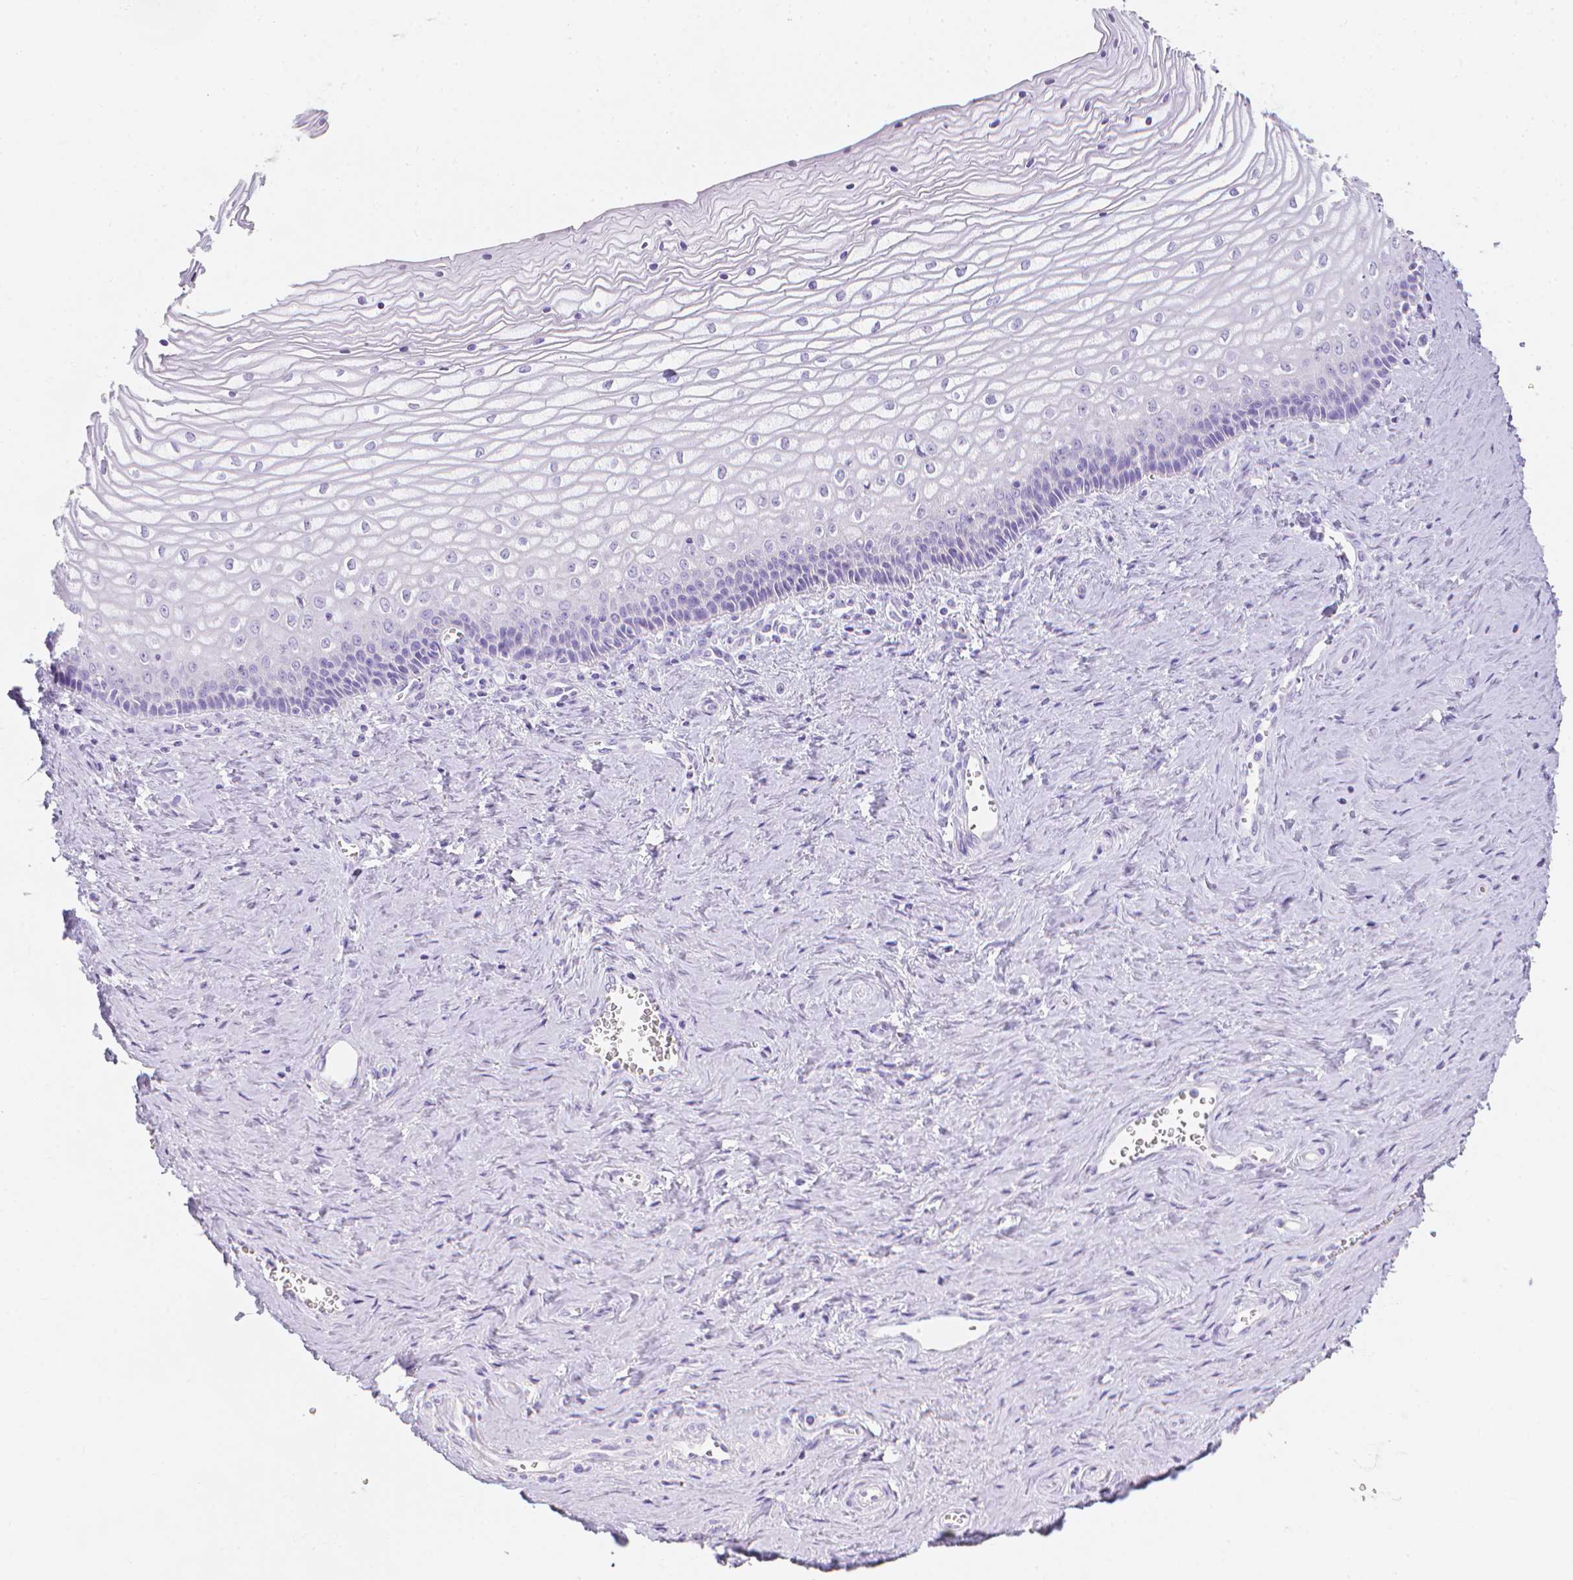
{"staining": {"intensity": "negative", "quantity": "none", "location": "none"}, "tissue": "vagina", "cell_type": "Squamous epithelial cells", "image_type": "normal", "snomed": [{"axis": "morphology", "description": "Normal tissue, NOS"}, {"axis": "topography", "description": "Vagina"}], "caption": "The photomicrograph reveals no staining of squamous epithelial cells in benign vagina. The staining was performed using DAB to visualize the protein expression in brown, while the nuclei were stained in blue with hematoxylin (Magnification: 20x).", "gene": "LGALS4", "patient": {"sex": "female", "age": 45}}